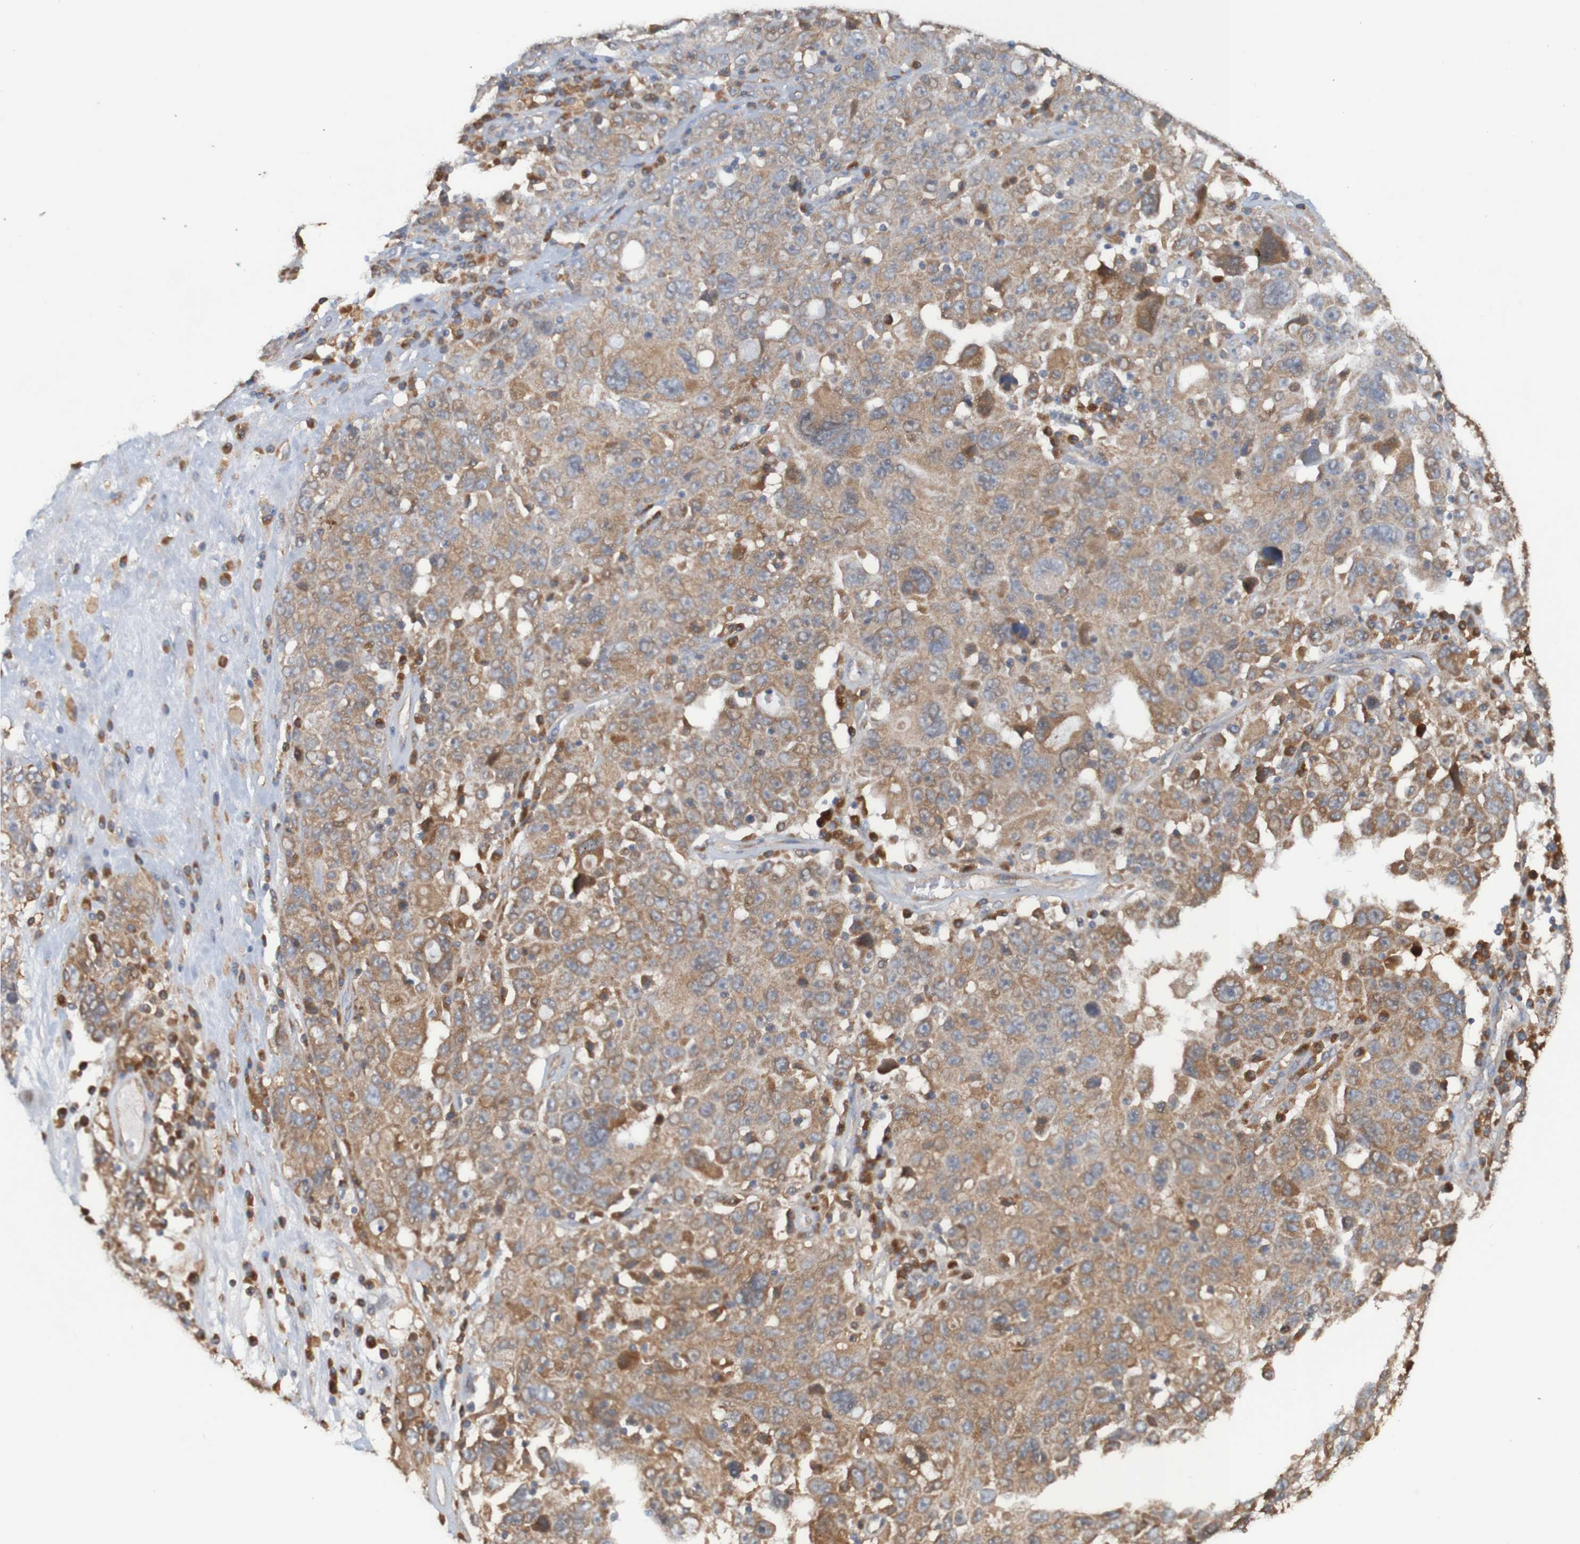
{"staining": {"intensity": "moderate", "quantity": ">75%", "location": "cytoplasmic/membranous"}, "tissue": "ovarian cancer", "cell_type": "Tumor cells", "image_type": "cancer", "snomed": [{"axis": "morphology", "description": "Carcinoma, endometroid"}, {"axis": "topography", "description": "Ovary"}], "caption": "Ovarian endometroid carcinoma stained with DAB (3,3'-diaminobenzidine) IHC shows medium levels of moderate cytoplasmic/membranous staining in approximately >75% of tumor cells.", "gene": "DNAJC4", "patient": {"sex": "female", "age": 62}}